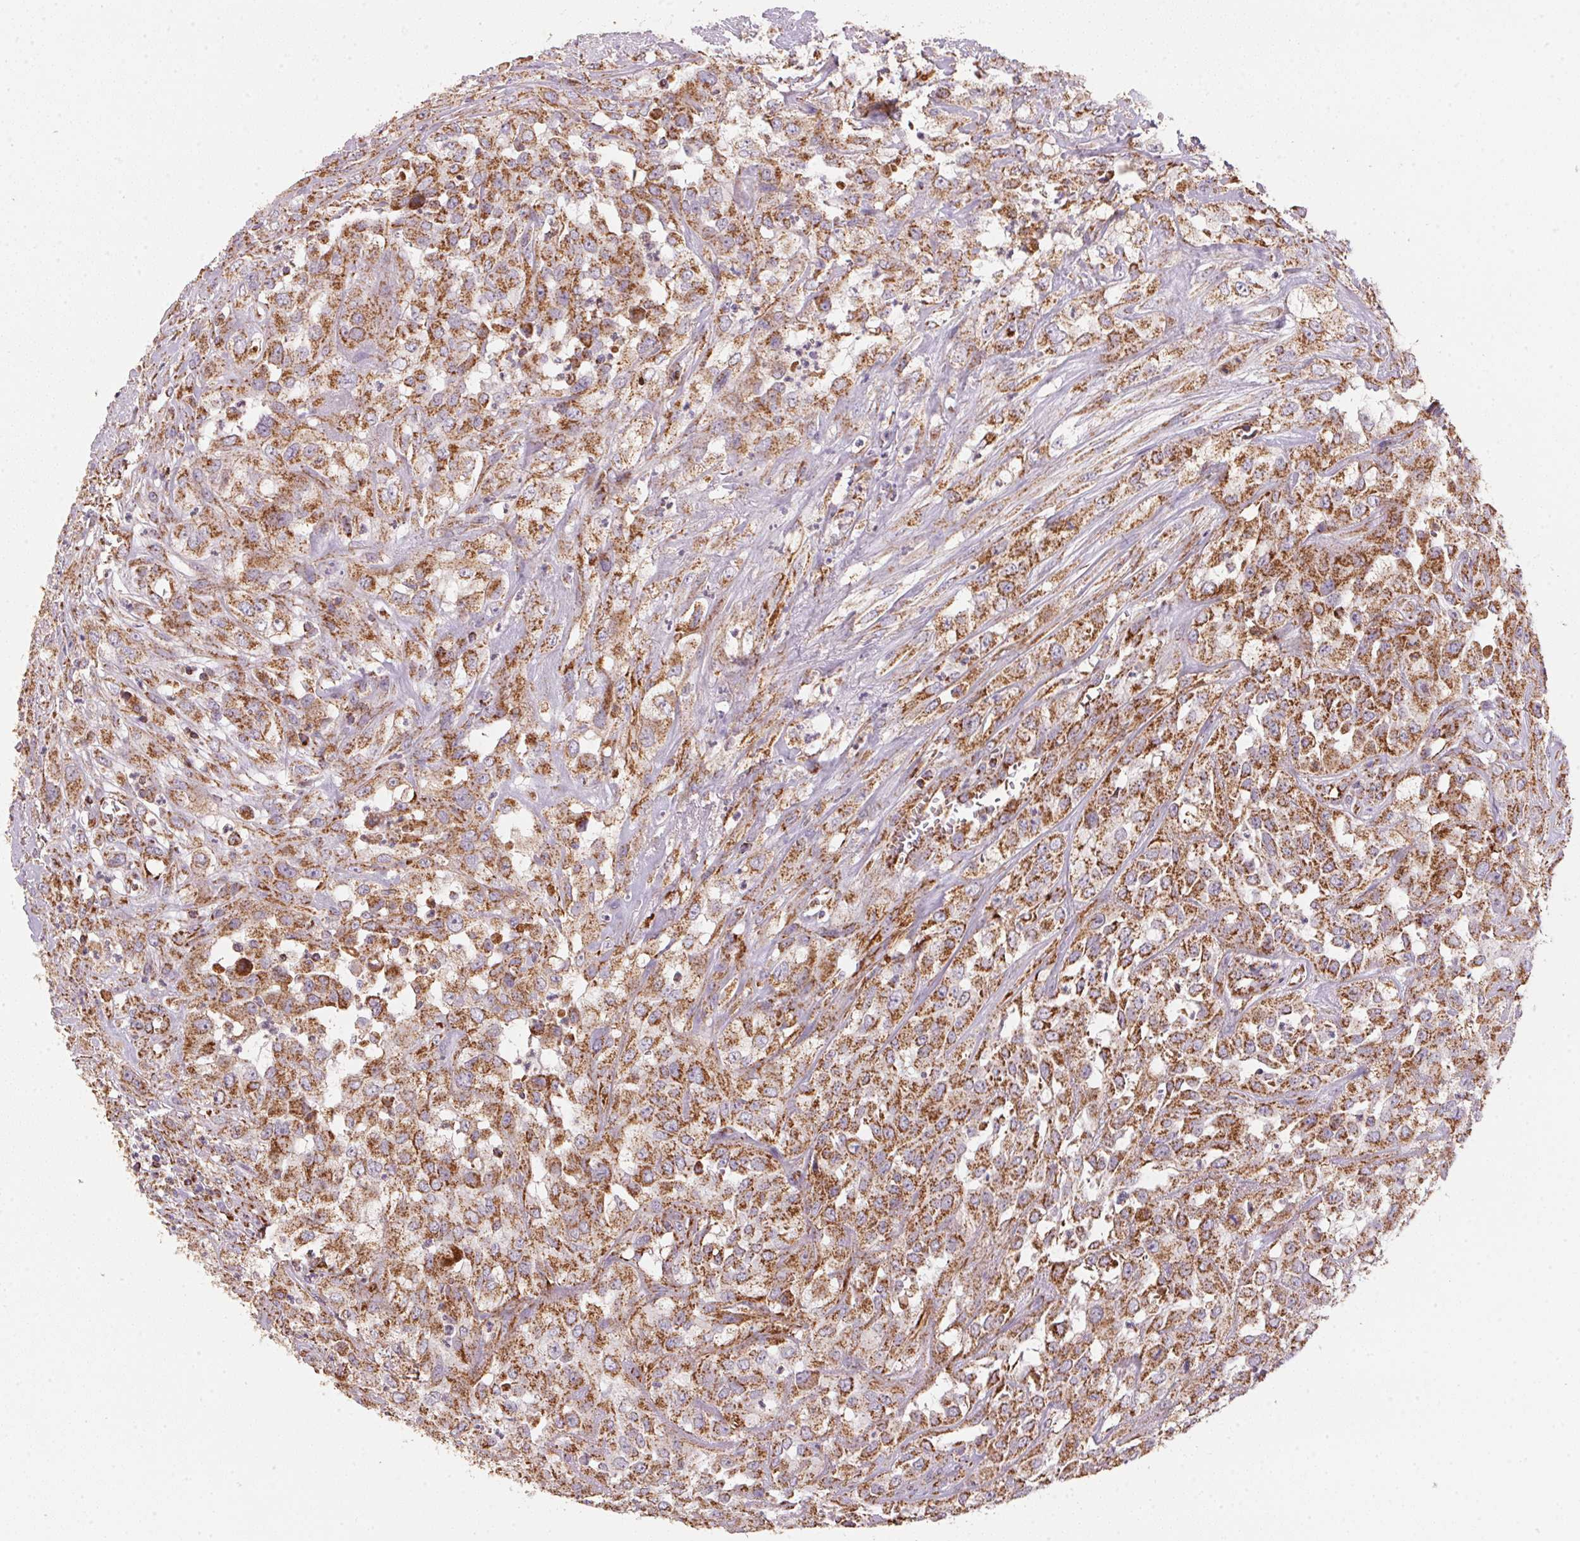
{"staining": {"intensity": "moderate", "quantity": ">75%", "location": "cytoplasmic/membranous"}, "tissue": "urothelial cancer", "cell_type": "Tumor cells", "image_type": "cancer", "snomed": [{"axis": "morphology", "description": "Urothelial carcinoma, High grade"}, {"axis": "topography", "description": "Urinary bladder"}], "caption": "The photomicrograph exhibits immunohistochemical staining of high-grade urothelial carcinoma. There is moderate cytoplasmic/membranous expression is identified in approximately >75% of tumor cells.", "gene": "NDUFS2", "patient": {"sex": "male", "age": 67}}